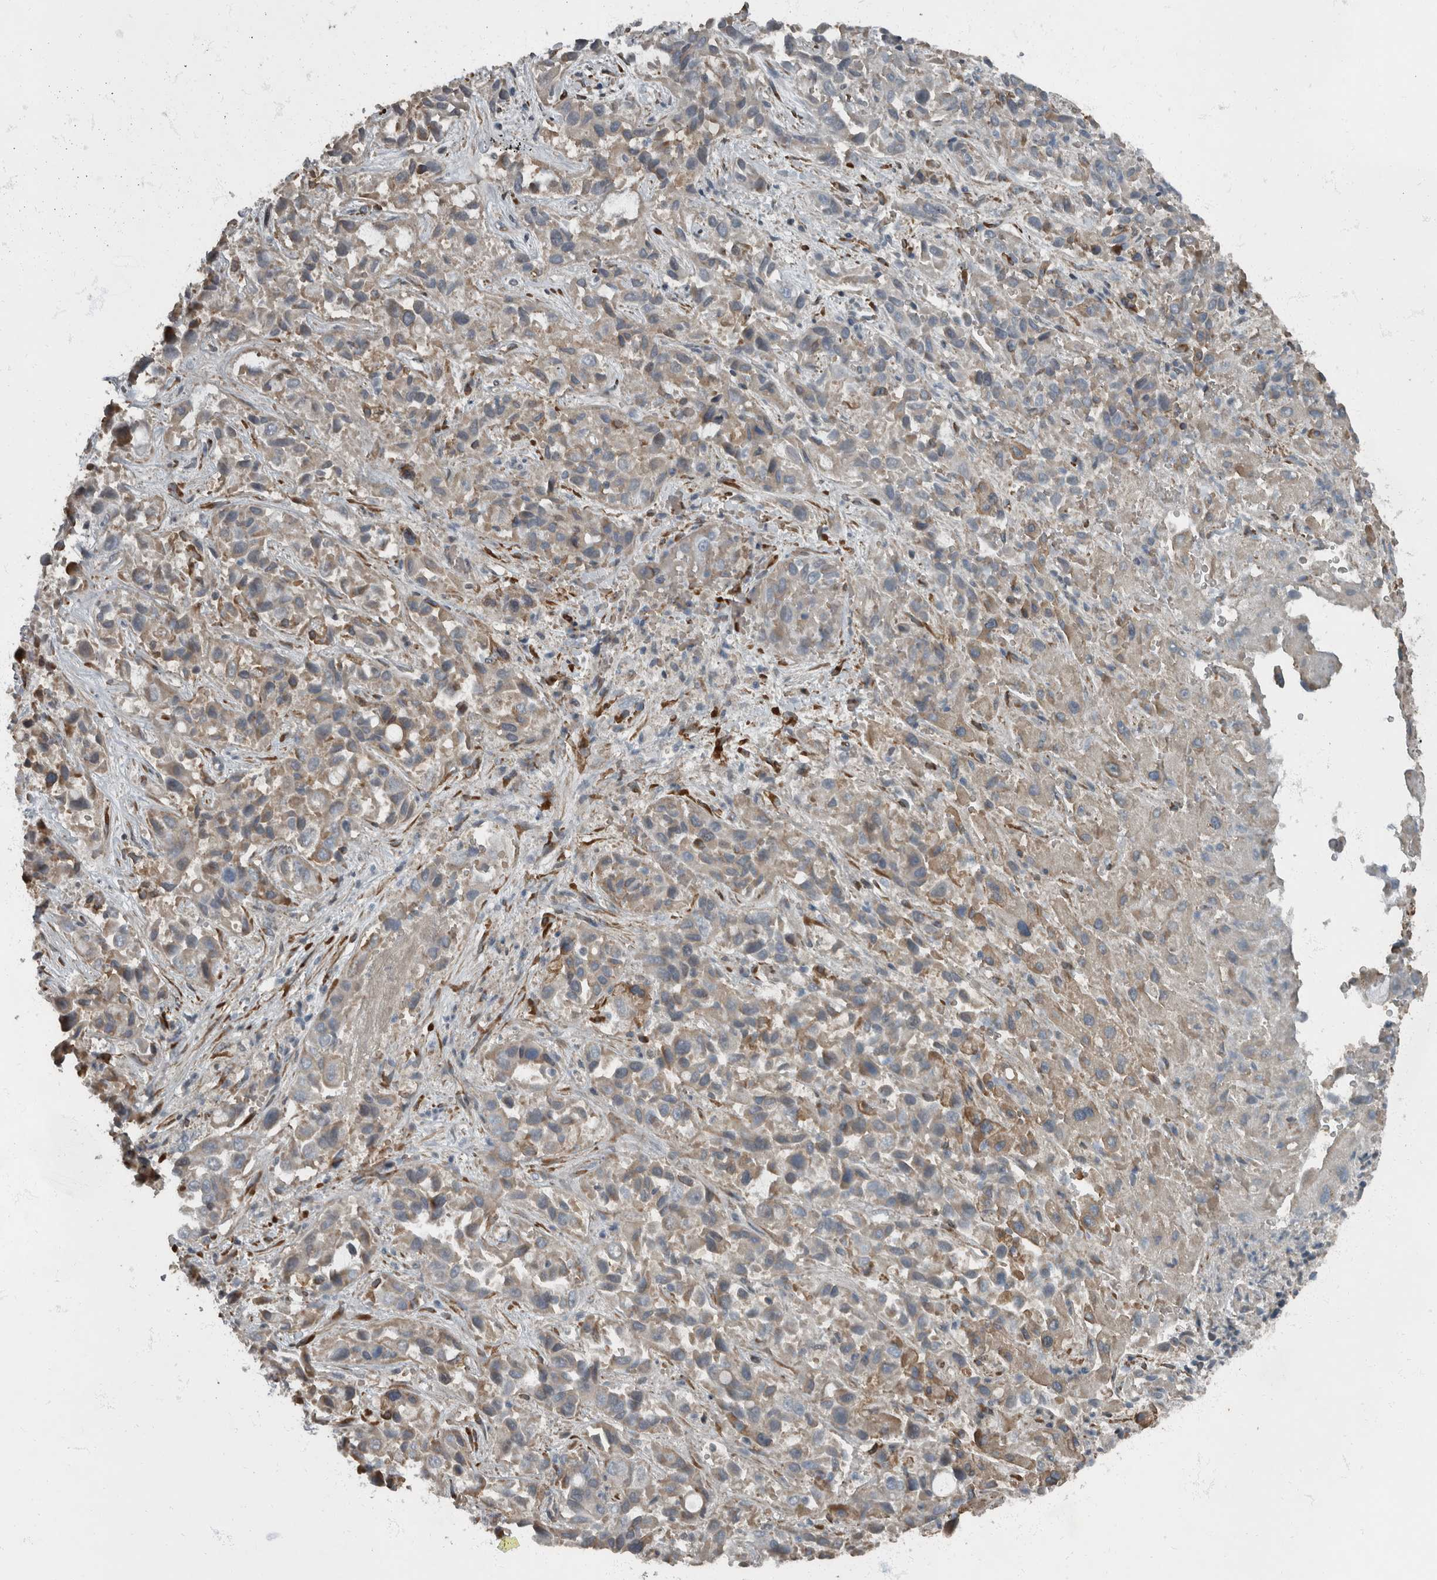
{"staining": {"intensity": "weak", "quantity": ">75%", "location": "cytoplasmic/membranous"}, "tissue": "liver cancer", "cell_type": "Tumor cells", "image_type": "cancer", "snomed": [{"axis": "morphology", "description": "Cholangiocarcinoma"}, {"axis": "topography", "description": "Liver"}], "caption": "Immunohistochemical staining of liver cancer (cholangiocarcinoma) exhibits weak cytoplasmic/membranous protein staining in about >75% of tumor cells.", "gene": "RABGGTB", "patient": {"sex": "female", "age": 52}}